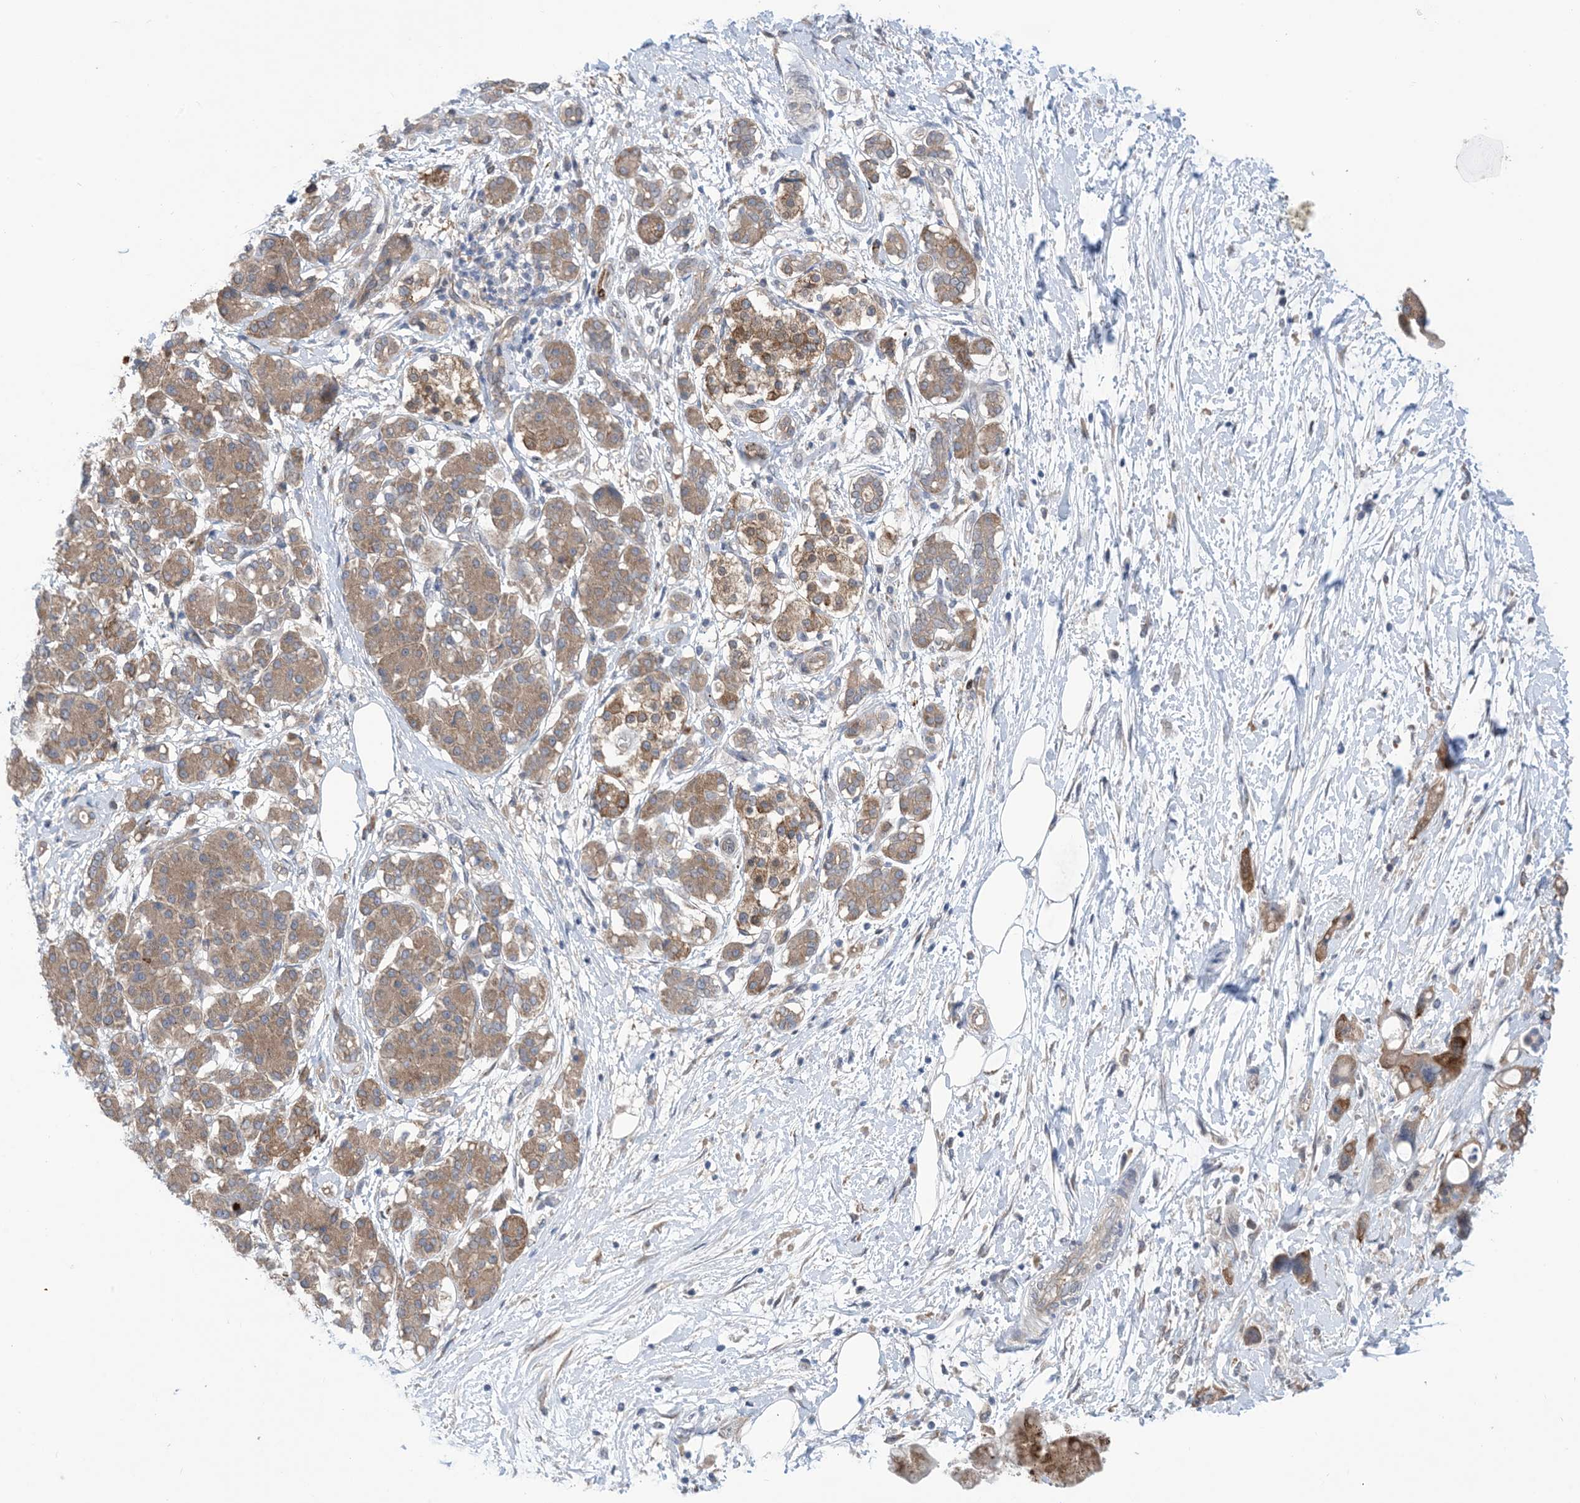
{"staining": {"intensity": "moderate", "quantity": ">75%", "location": "cytoplasmic/membranous"}, "tissue": "pancreatic cancer", "cell_type": "Tumor cells", "image_type": "cancer", "snomed": [{"axis": "morphology", "description": "Normal tissue, NOS"}, {"axis": "morphology", "description": "Adenocarcinoma, NOS"}, {"axis": "topography", "description": "Pancreas"}], "caption": "Pancreatic cancer stained with immunohistochemistry displays moderate cytoplasmic/membranous positivity in about >75% of tumor cells.", "gene": "EHBP1", "patient": {"sex": "female", "age": 68}}